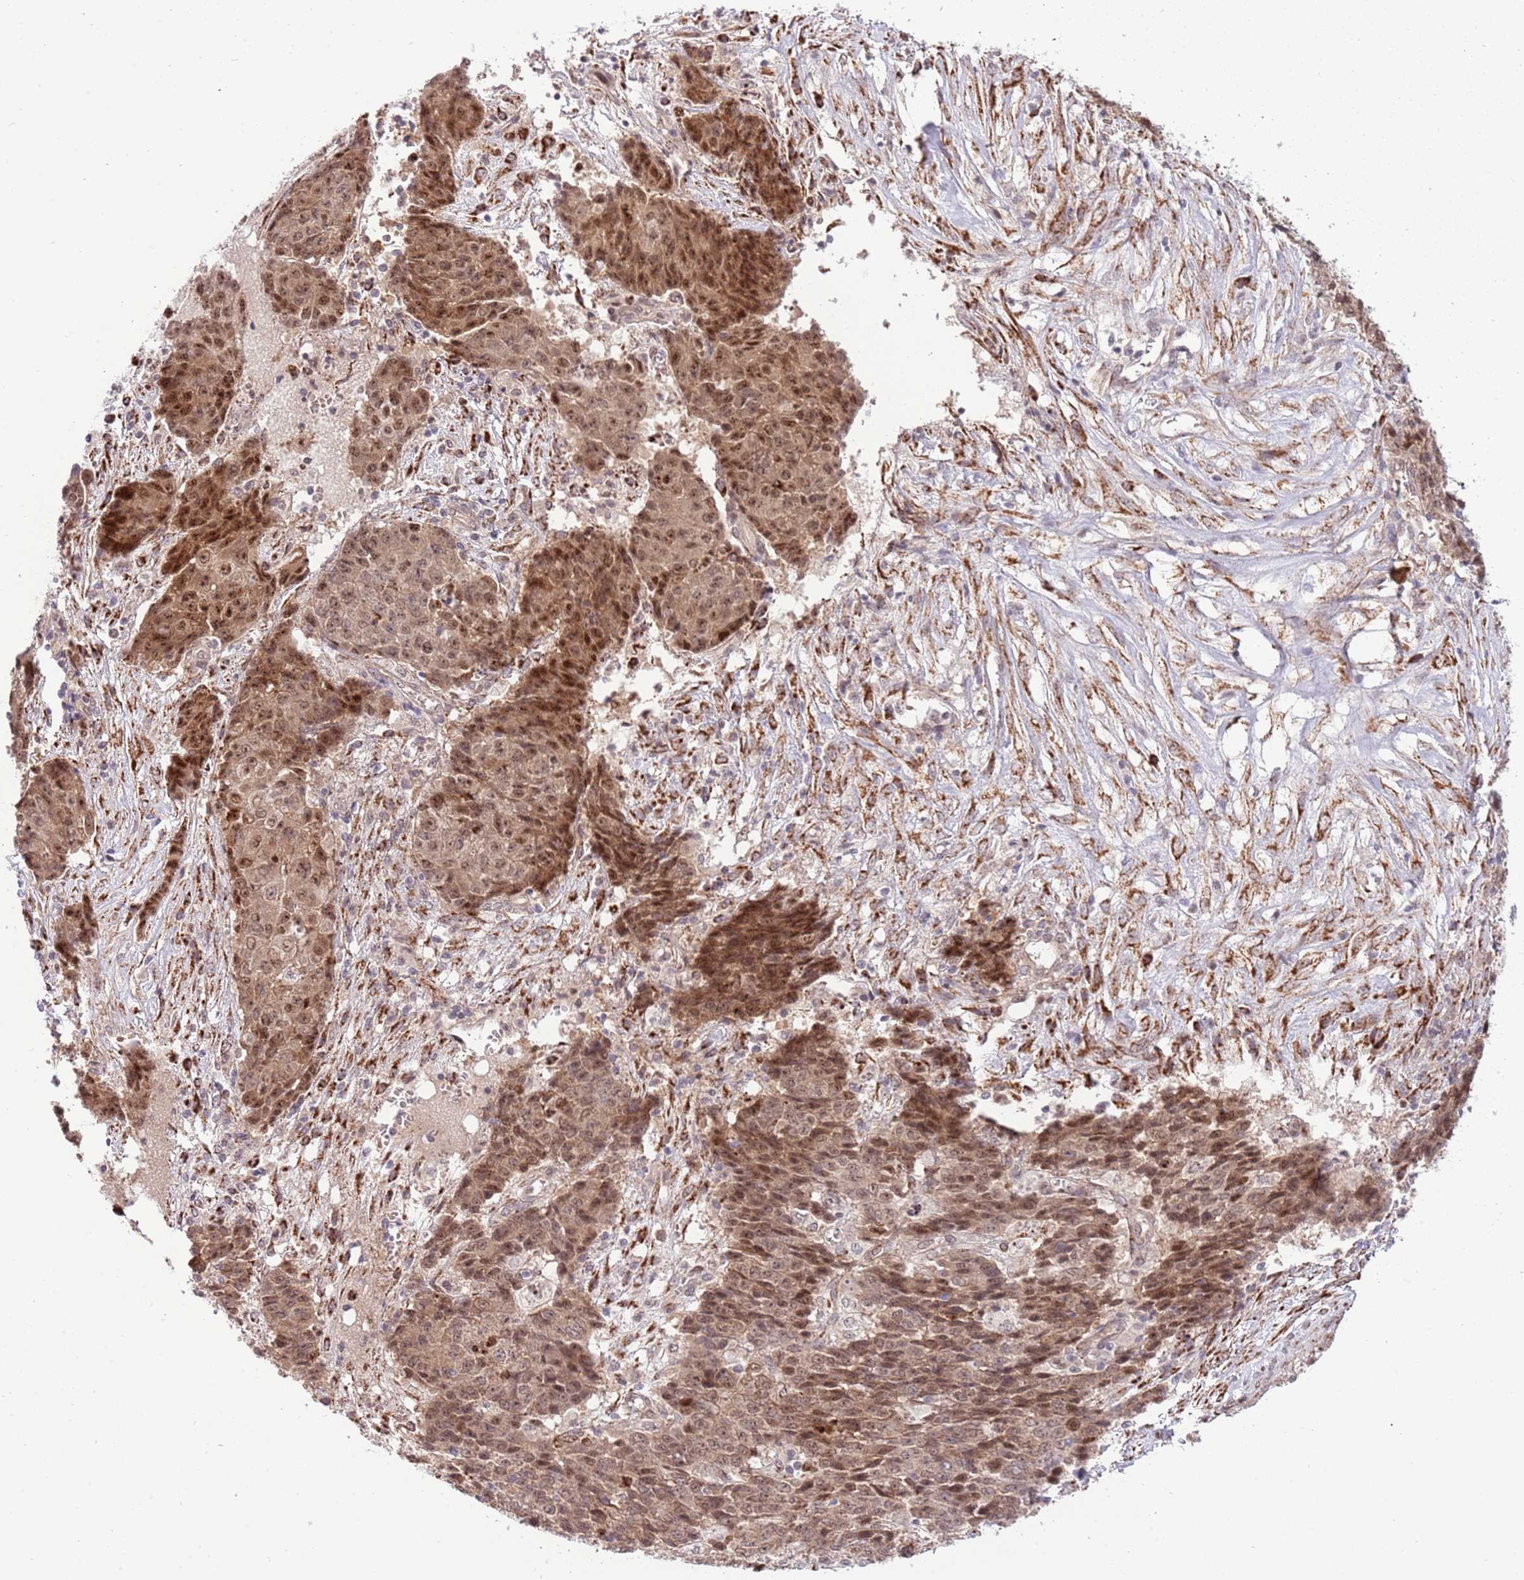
{"staining": {"intensity": "strong", "quantity": ">75%", "location": "cytoplasmic/membranous,nuclear"}, "tissue": "ovarian cancer", "cell_type": "Tumor cells", "image_type": "cancer", "snomed": [{"axis": "morphology", "description": "Carcinoma, endometroid"}, {"axis": "topography", "description": "Ovary"}], "caption": "DAB immunohistochemical staining of human ovarian cancer (endometroid carcinoma) shows strong cytoplasmic/membranous and nuclear protein staining in approximately >75% of tumor cells. The protein of interest is shown in brown color, while the nuclei are stained blue.", "gene": "CHD1", "patient": {"sex": "female", "age": 42}}